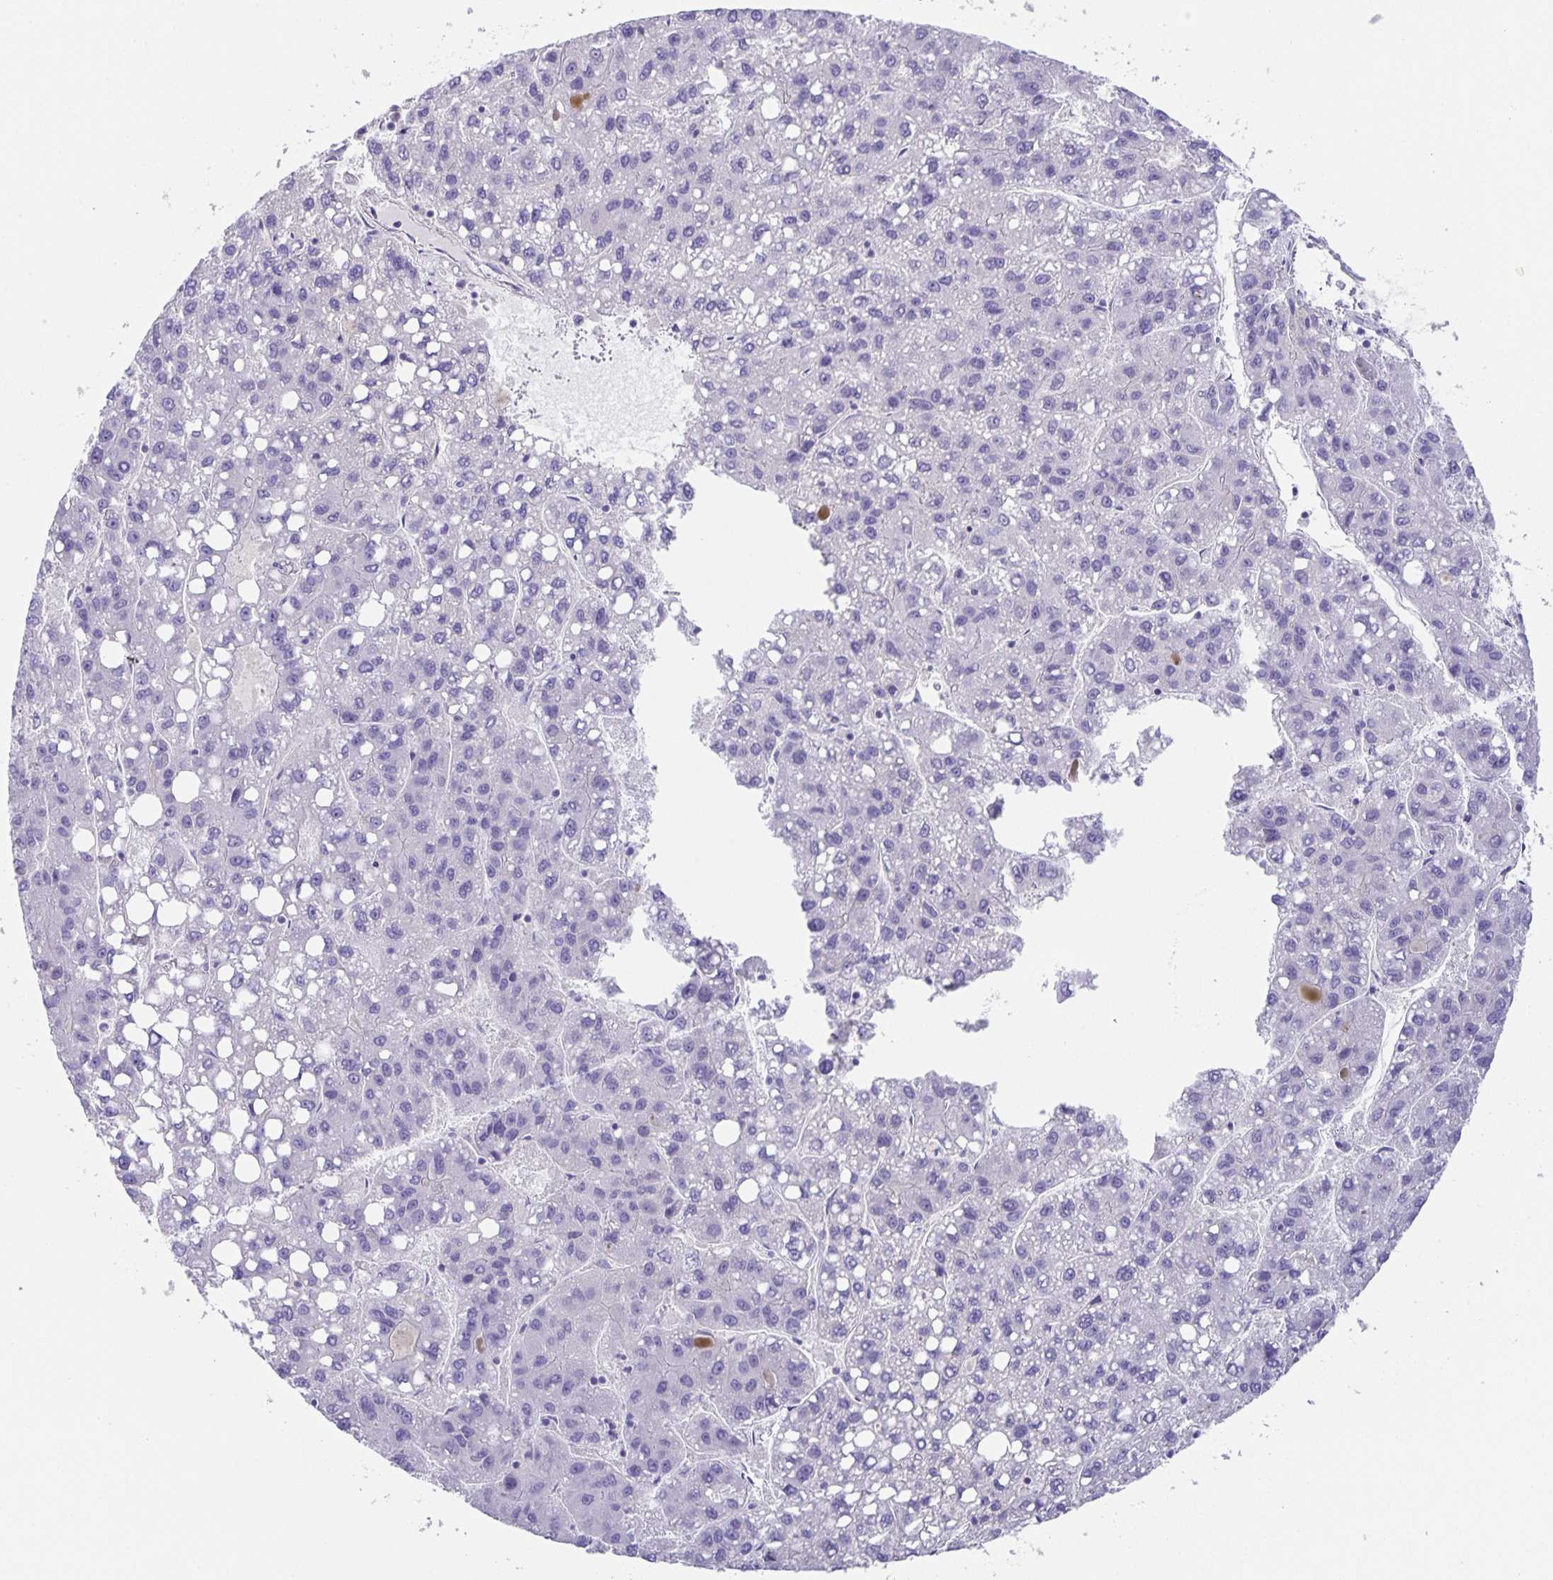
{"staining": {"intensity": "negative", "quantity": "none", "location": "none"}, "tissue": "liver cancer", "cell_type": "Tumor cells", "image_type": "cancer", "snomed": [{"axis": "morphology", "description": "Carcinoma, Hepatocellular, NOS"}, {"axis": "topography", "description": "Liver"}], "caption": "IHC photomicrograph of neoplastic tissue: liver hepatocellular carcinoma stained with DAB shows no significant protein staining in tumor cells.", "gene": "PRR36", "patient": {"sex": "female", "age": 82}}